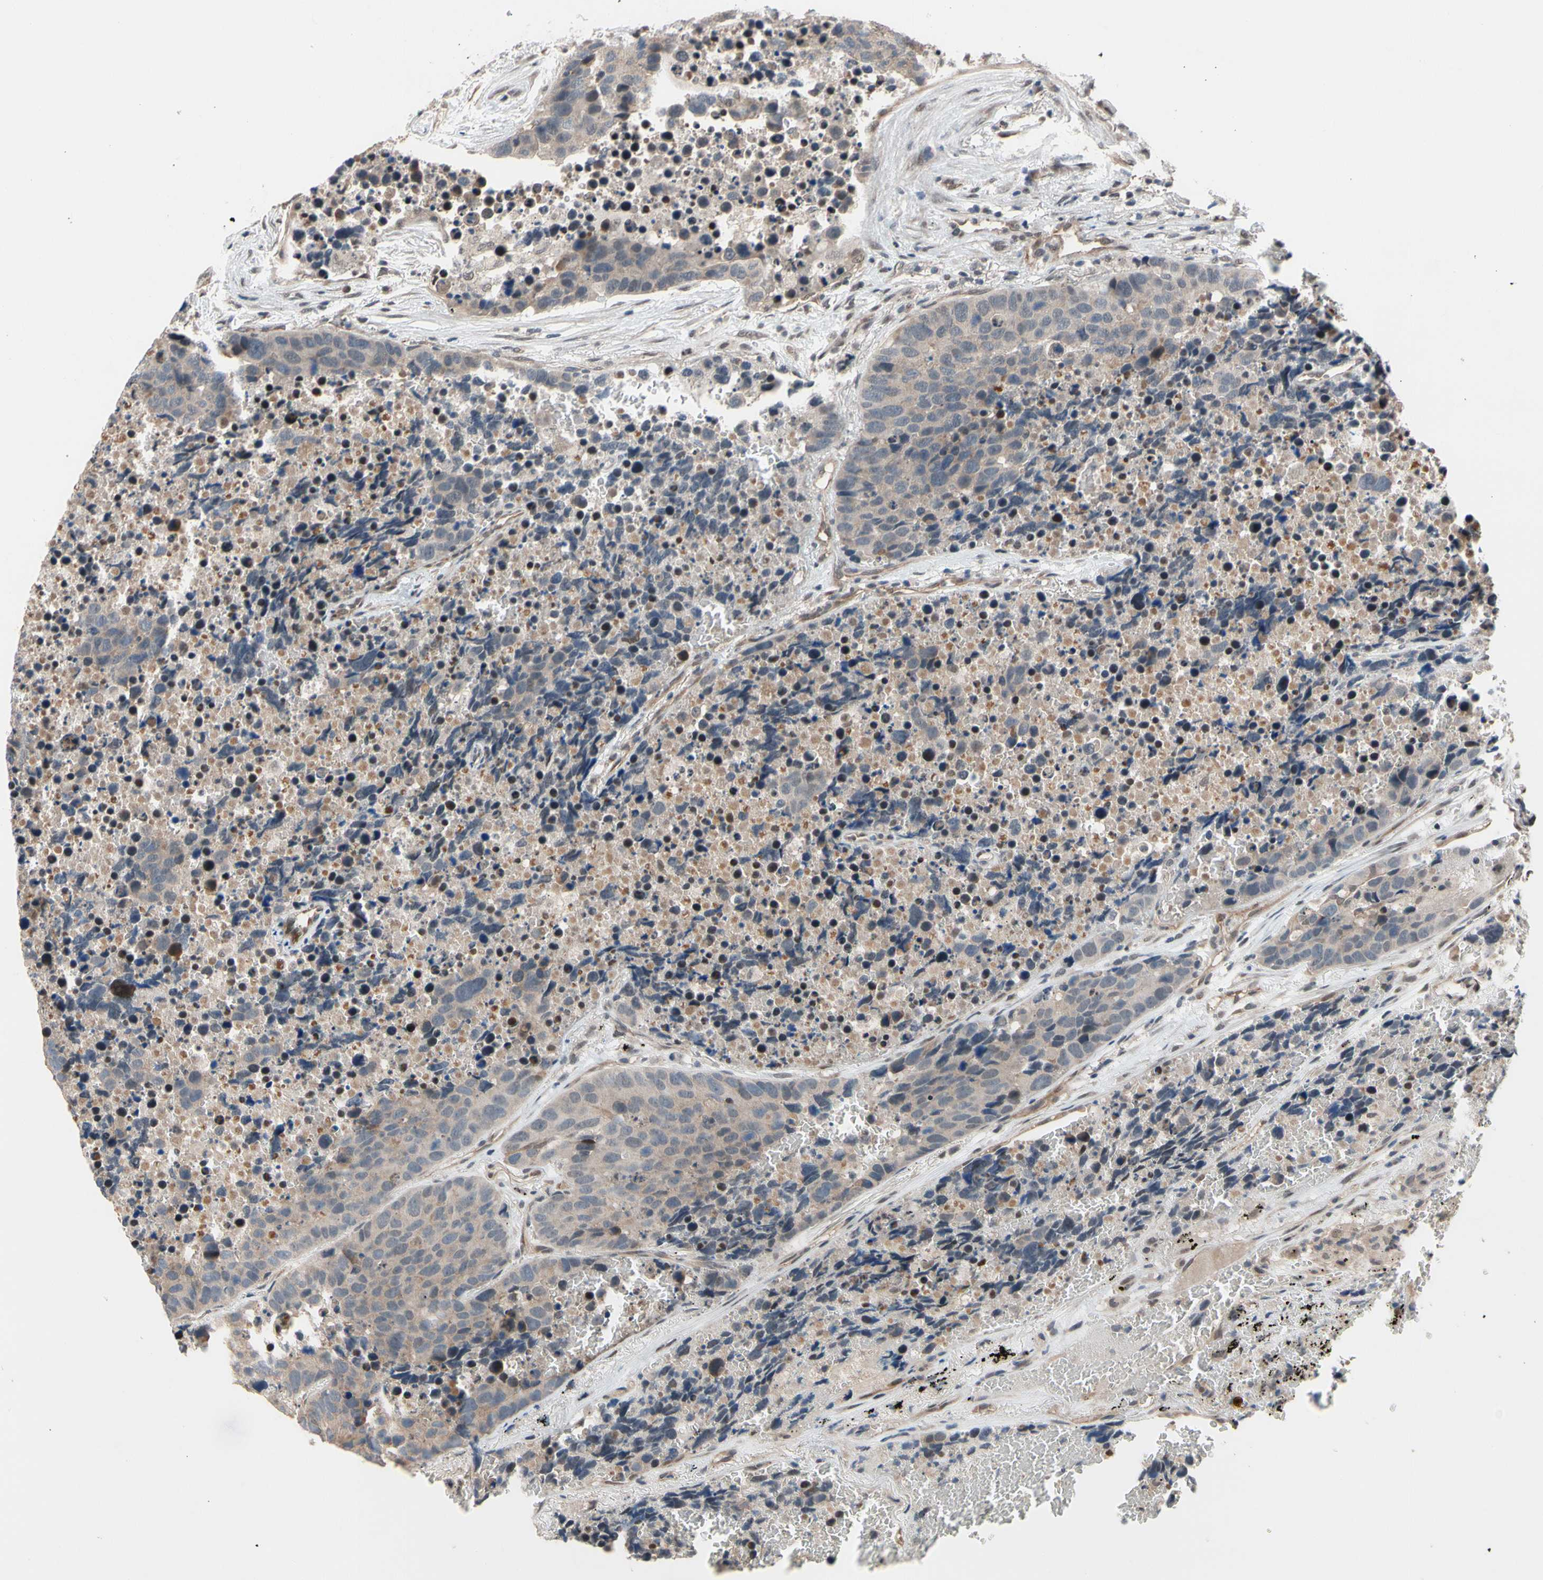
{"staining": {"intensity": "weak", "quantity": ">75%", "location": "cytoplasmic/membranous"}, "tissue": "carcinoid", "cell_type": "Tumor cells", "image_type": "cancer", "snomed": [{"axis": "morphology", "description": "Carcinoid, malignant, NOS"}, {"axis": "topography", "description": "Lung"}], "caption": "This is a photomicrograph of immunohistochemistry staining of carcinoid, which shows weak staining in the cytoplasmic/membranous of tumor cells.", "gene": "NGEF", "patient": {"sex": "male", "age": 60}}